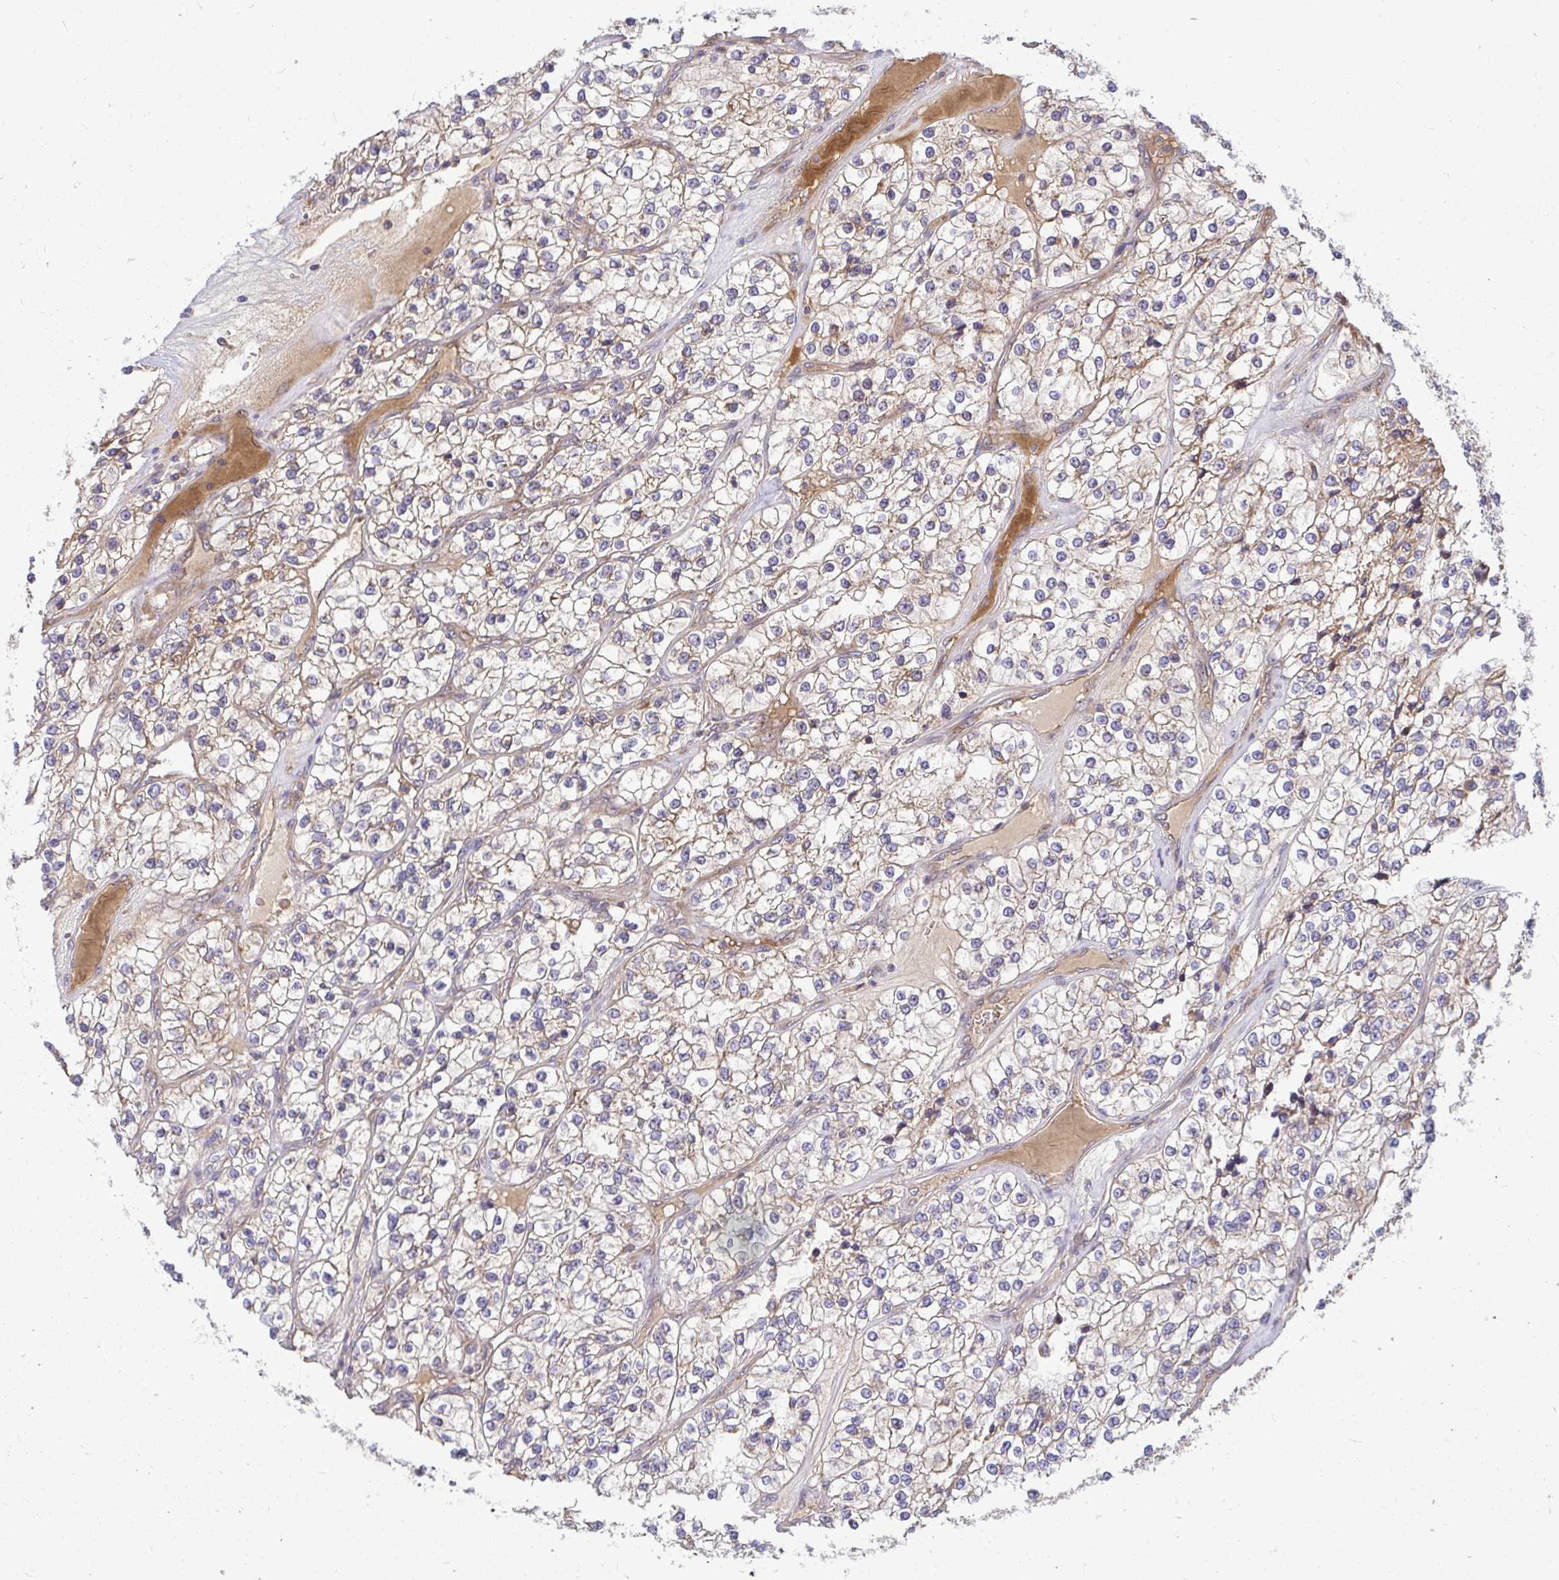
{"staining": {"intensity": "moderate", "quantity": "25%-75%", "location": "cytoplasmic/membranous"}, "tissue": "renal cancer", "cell_type": "Tumor cells", "image_type": "cancer", "snomed": [{"axis": "morphology", "description": "Adenocarcinoma, NOS"}, {"axis": "topography", "description": "Kidney"}], "caption": "IHC of human renal cancer reveals medium levels of moderate cytoplasmic/membranous expression in approximately 25%-75% of tumor cells.", "gene": "VTI1B", "patient": {"sex": "female", "age": 57}}